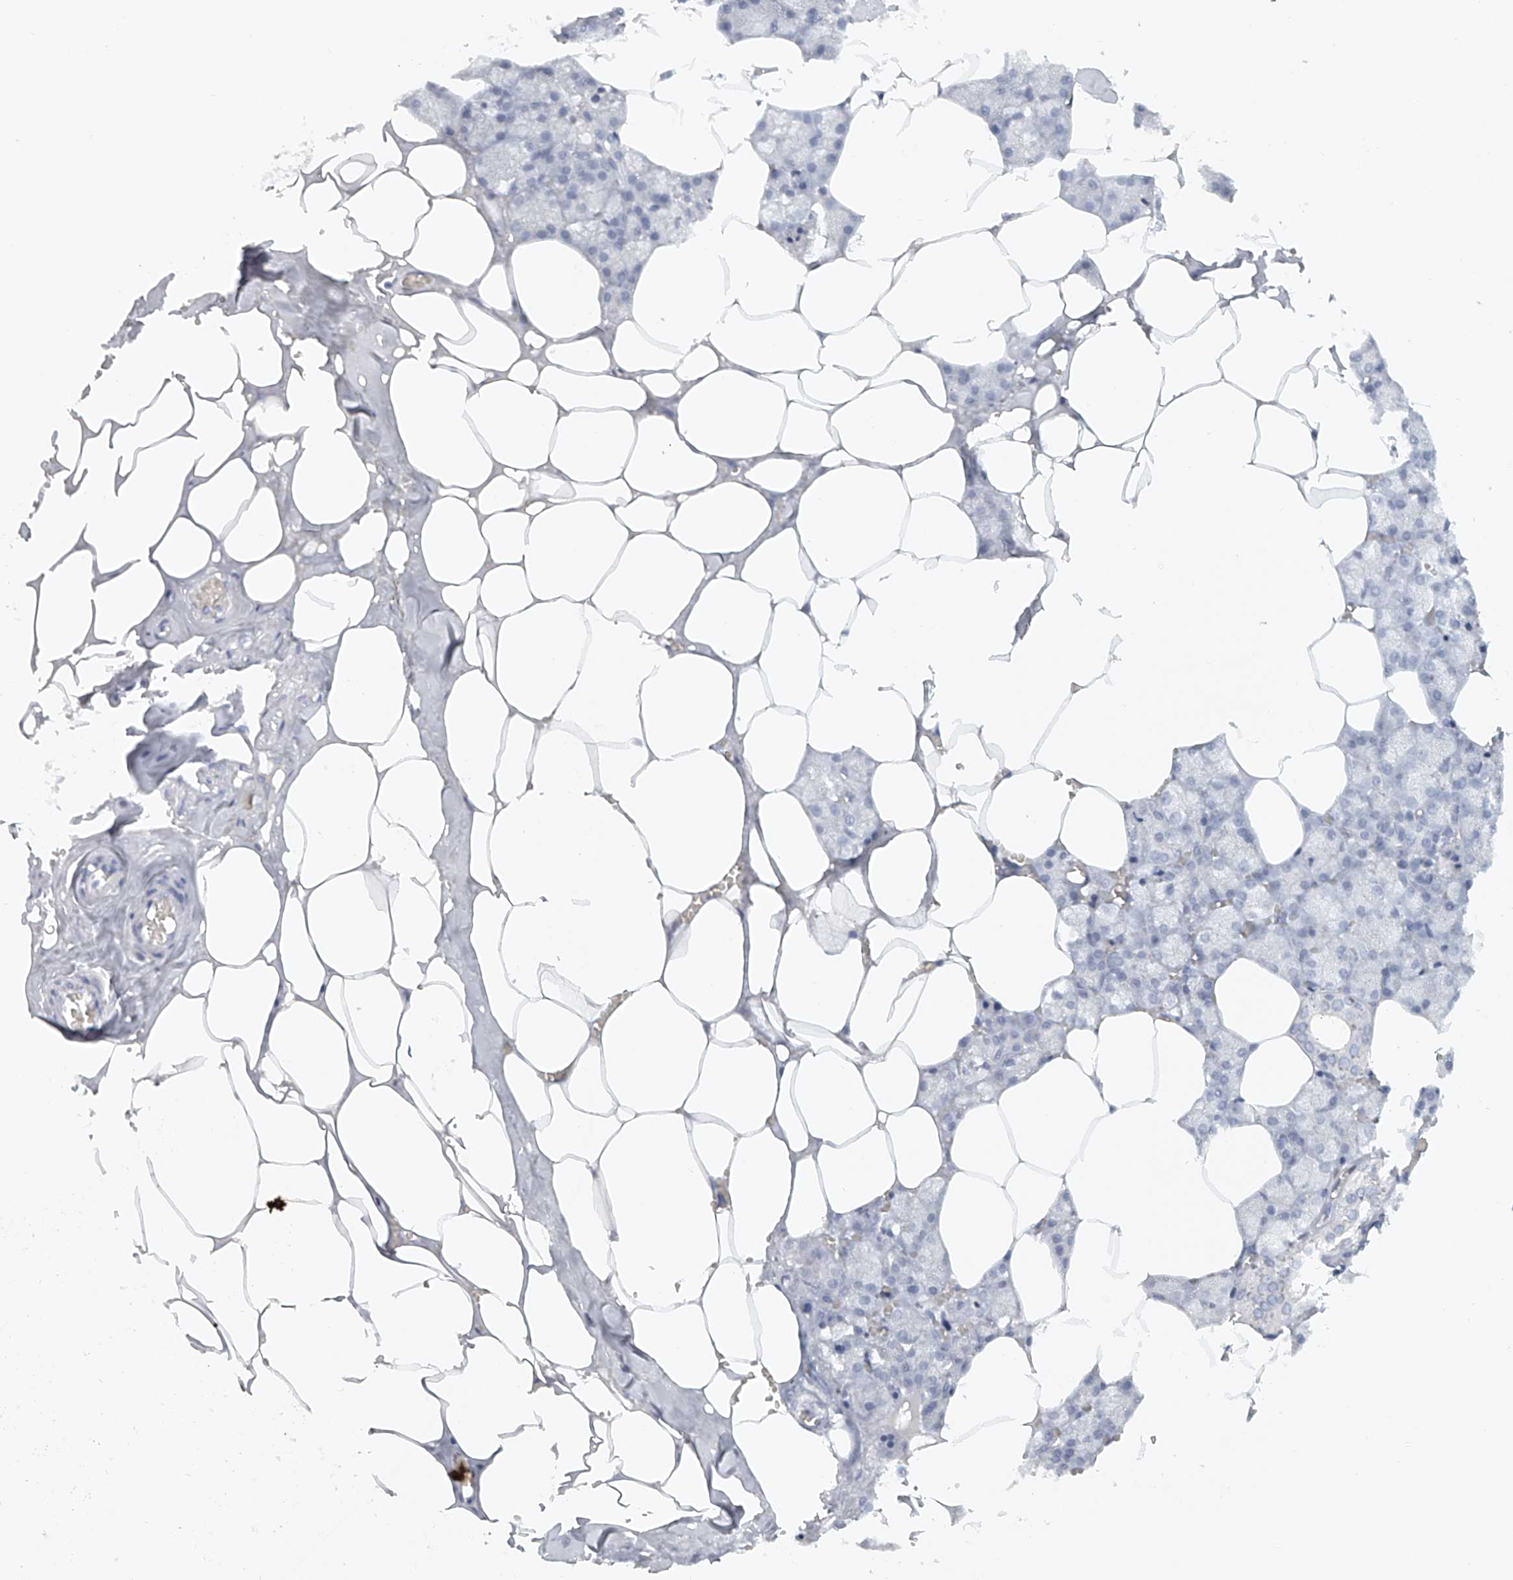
{"staining": {"intensity": "negative", "quantity": "none", "location": "none"}, "tissue": "salivary gland", "cell_type": "Glandular cells", "image_type": "normal", "snomed": [{"axis": "morphology", "description": "Normal tissue, NOS"}, {"axis": "topography", "description": "Salivary gland"}], "caption": "IHC of unremarkable salivary gland demonstrates no positivity in glandular cells. Nuclei are stained in blue.", "gene": "FAT2", "patient": {"sex": "male", "age": 62}}